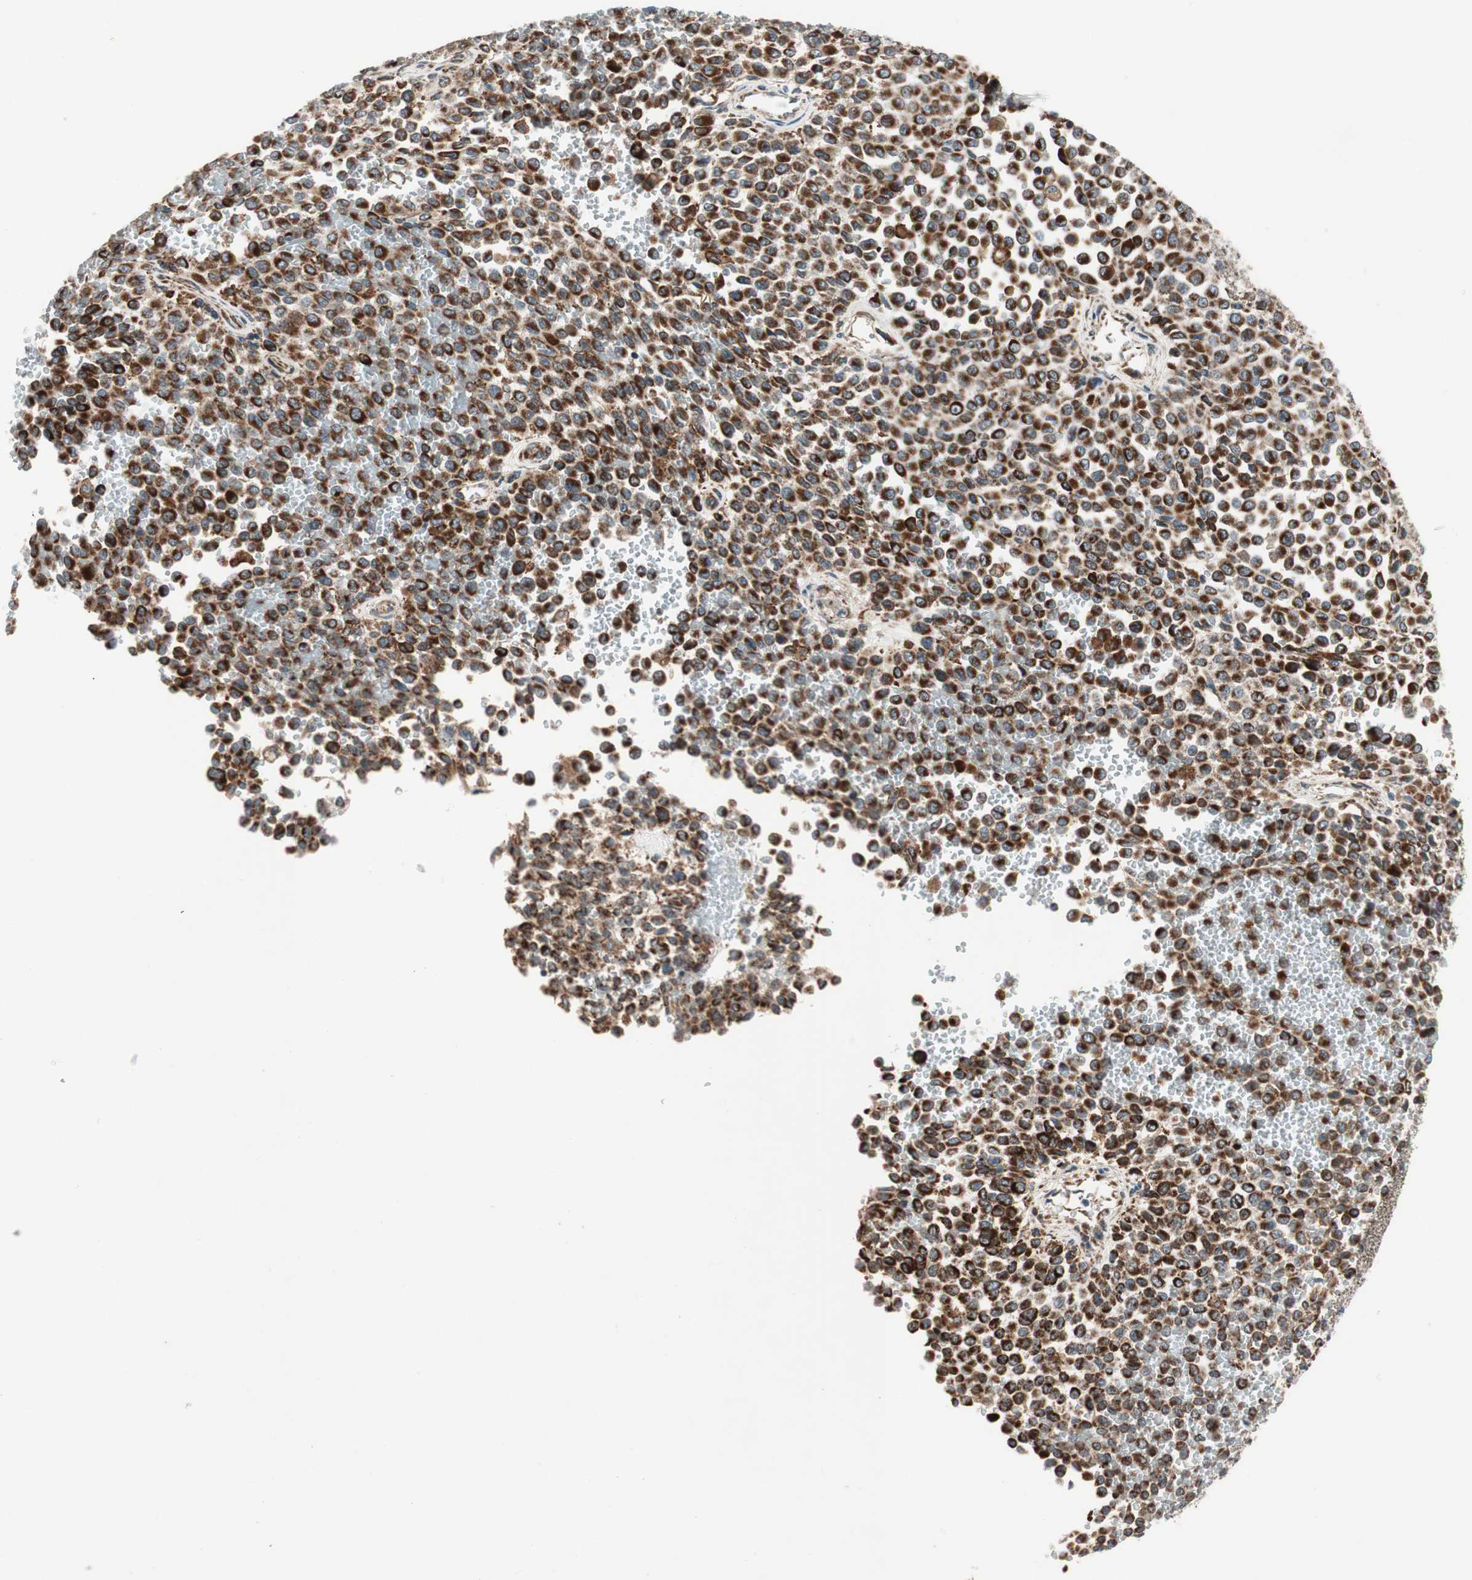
{"staining": {"intensity": "strong", "quantity": ">75%", "location": "cytoplasmic/membranous"}, "tissue": "melanoma", "cell_type": "Tumor cells", "image_type": "cancer", "snomed": [{"axis": "morphology", "description": "Malignant melanoma, Metastatic site"}, {"axis": "topography", "description": "Pancreas"}], "caption": "Approximately >75% of tumor cells in malignant melanoma (metastatic site) display strong cytoplasmic/membranous protein positivity as visualized by brown immunohistochemical staining.", "gene": "AKAP1", "patient": {"sex": "female", "age": 30}}